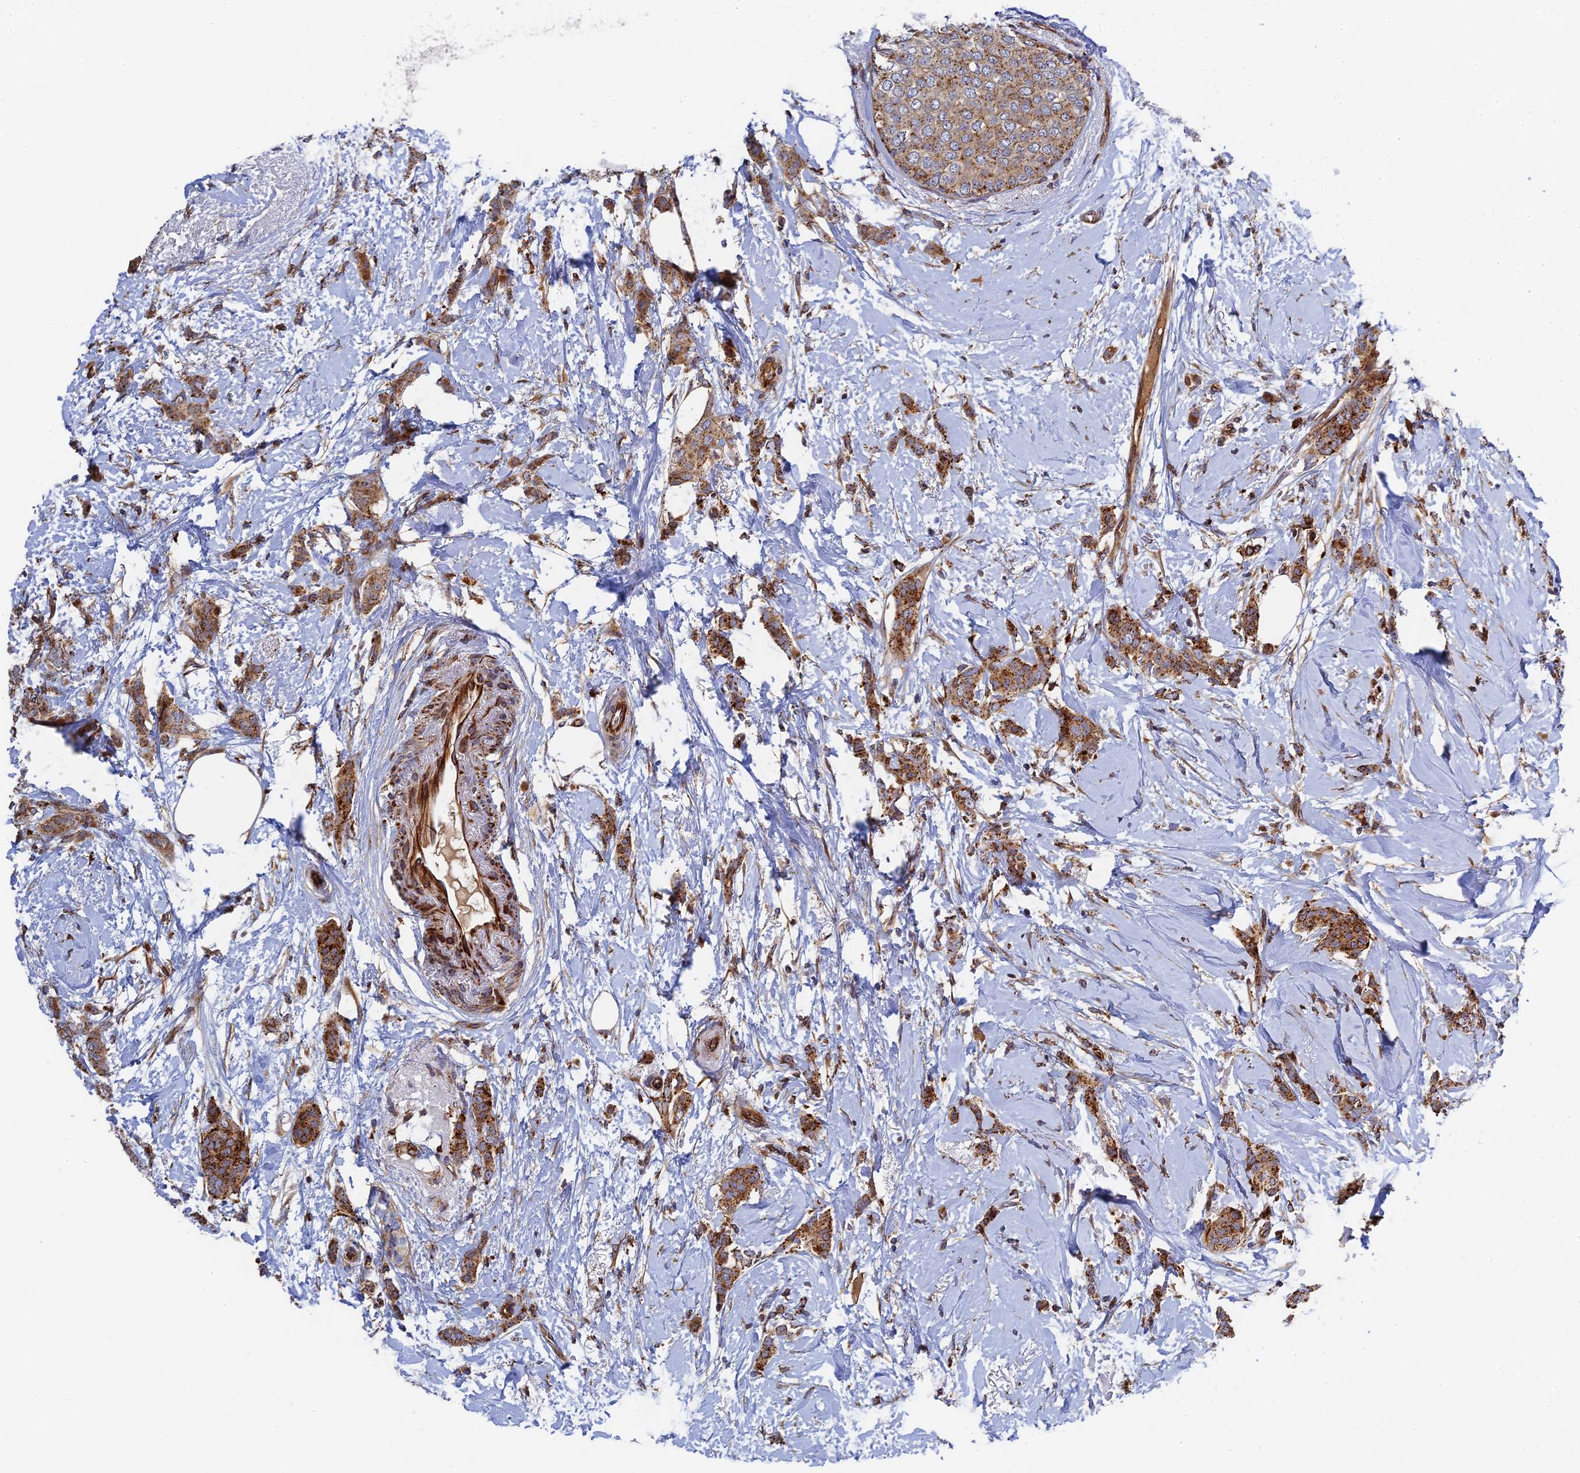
{"staining": {"intensity": "moderate", "quantity": ">75%", "location": "cytoplasmic/membranous"}, "tissue": "breast cancer", "cell_type": "Tumor cells", "image_type": "cancer", "snomed": [{"axis": "morphology", "description": "Duct carcinoma"}, {"axis": "topography", "description": "Breast"}], "caption": "Immunohistochemical staining of human infiltrating ductal carcinoma (breast) shows medium levels of moderate cytoplasmic/membranous staining in approximately >75% of tumor cells.", "gene": "PPP2R3C", "patient": {"sex": "female", "age": 72}}